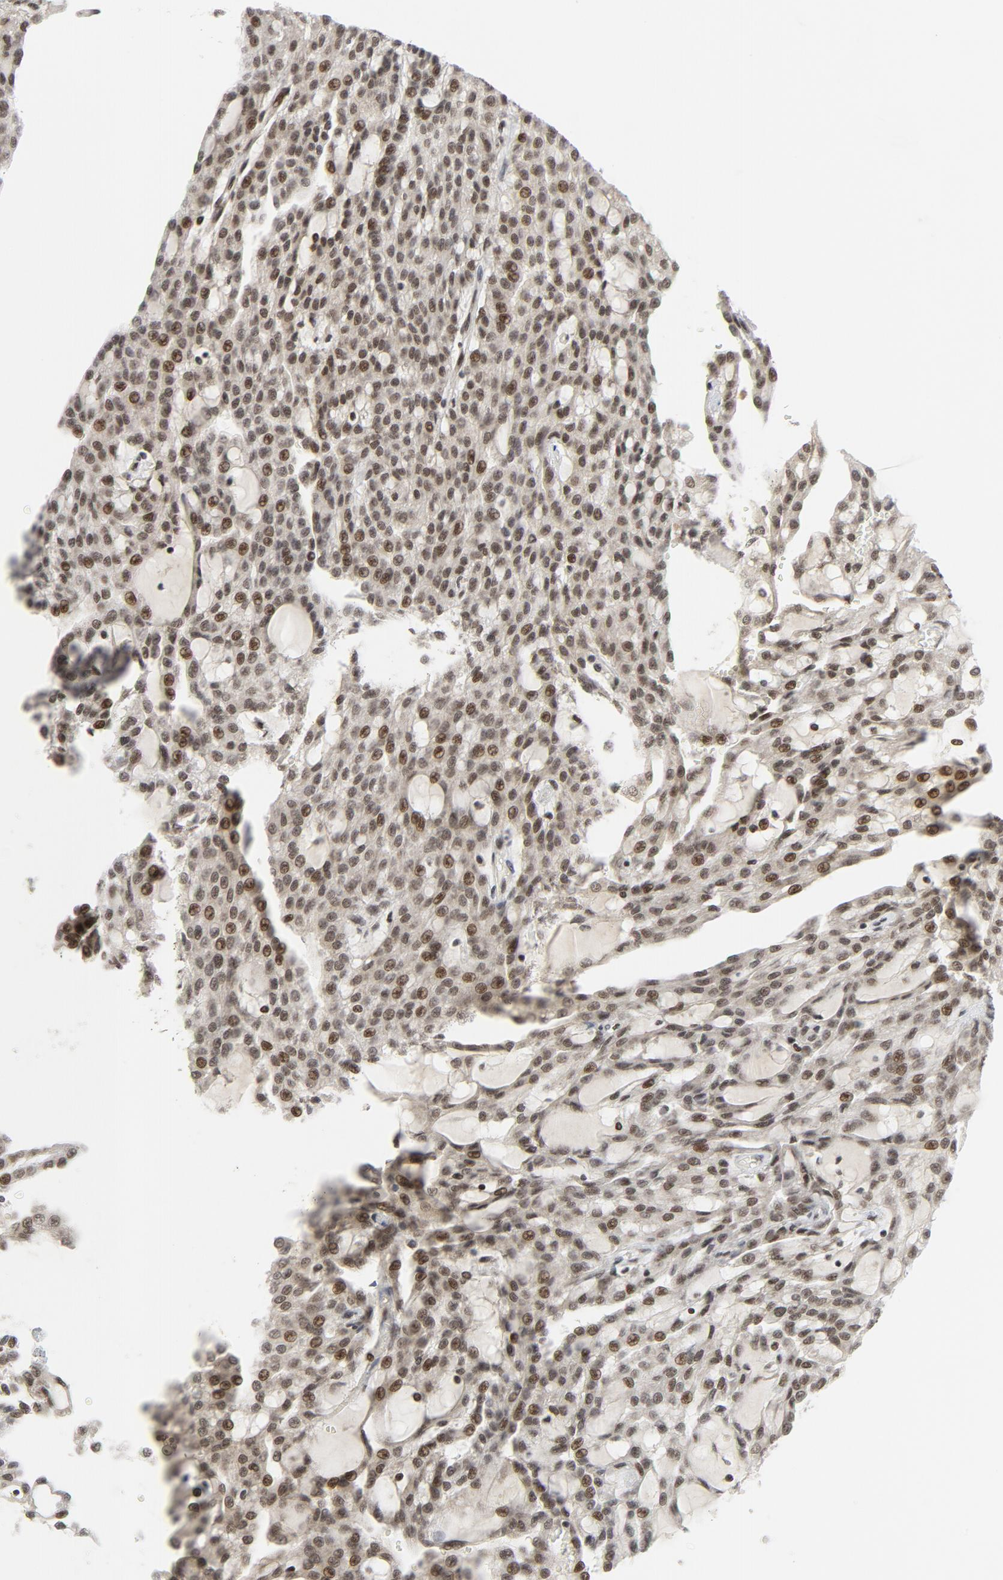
{"staining": {"intensity": "moderate", "quantity": ">75%", "location": "nuclear"}, "tissue": "renal cancer", "cell_type": "Tumor cells", "image_type": "cancer", "snomed": [{"axis": "morphology", "description": "Adenocarcinoma, NOS"}, {"axis": "topography", "description": "Kidney"}], "caption": "Adenocarcinoma (renal) stained with a protein marker exhibits moderate staining in tumor cells.", "gene": "ERCC1", "patient": {"sex": "male", "age": 63}}